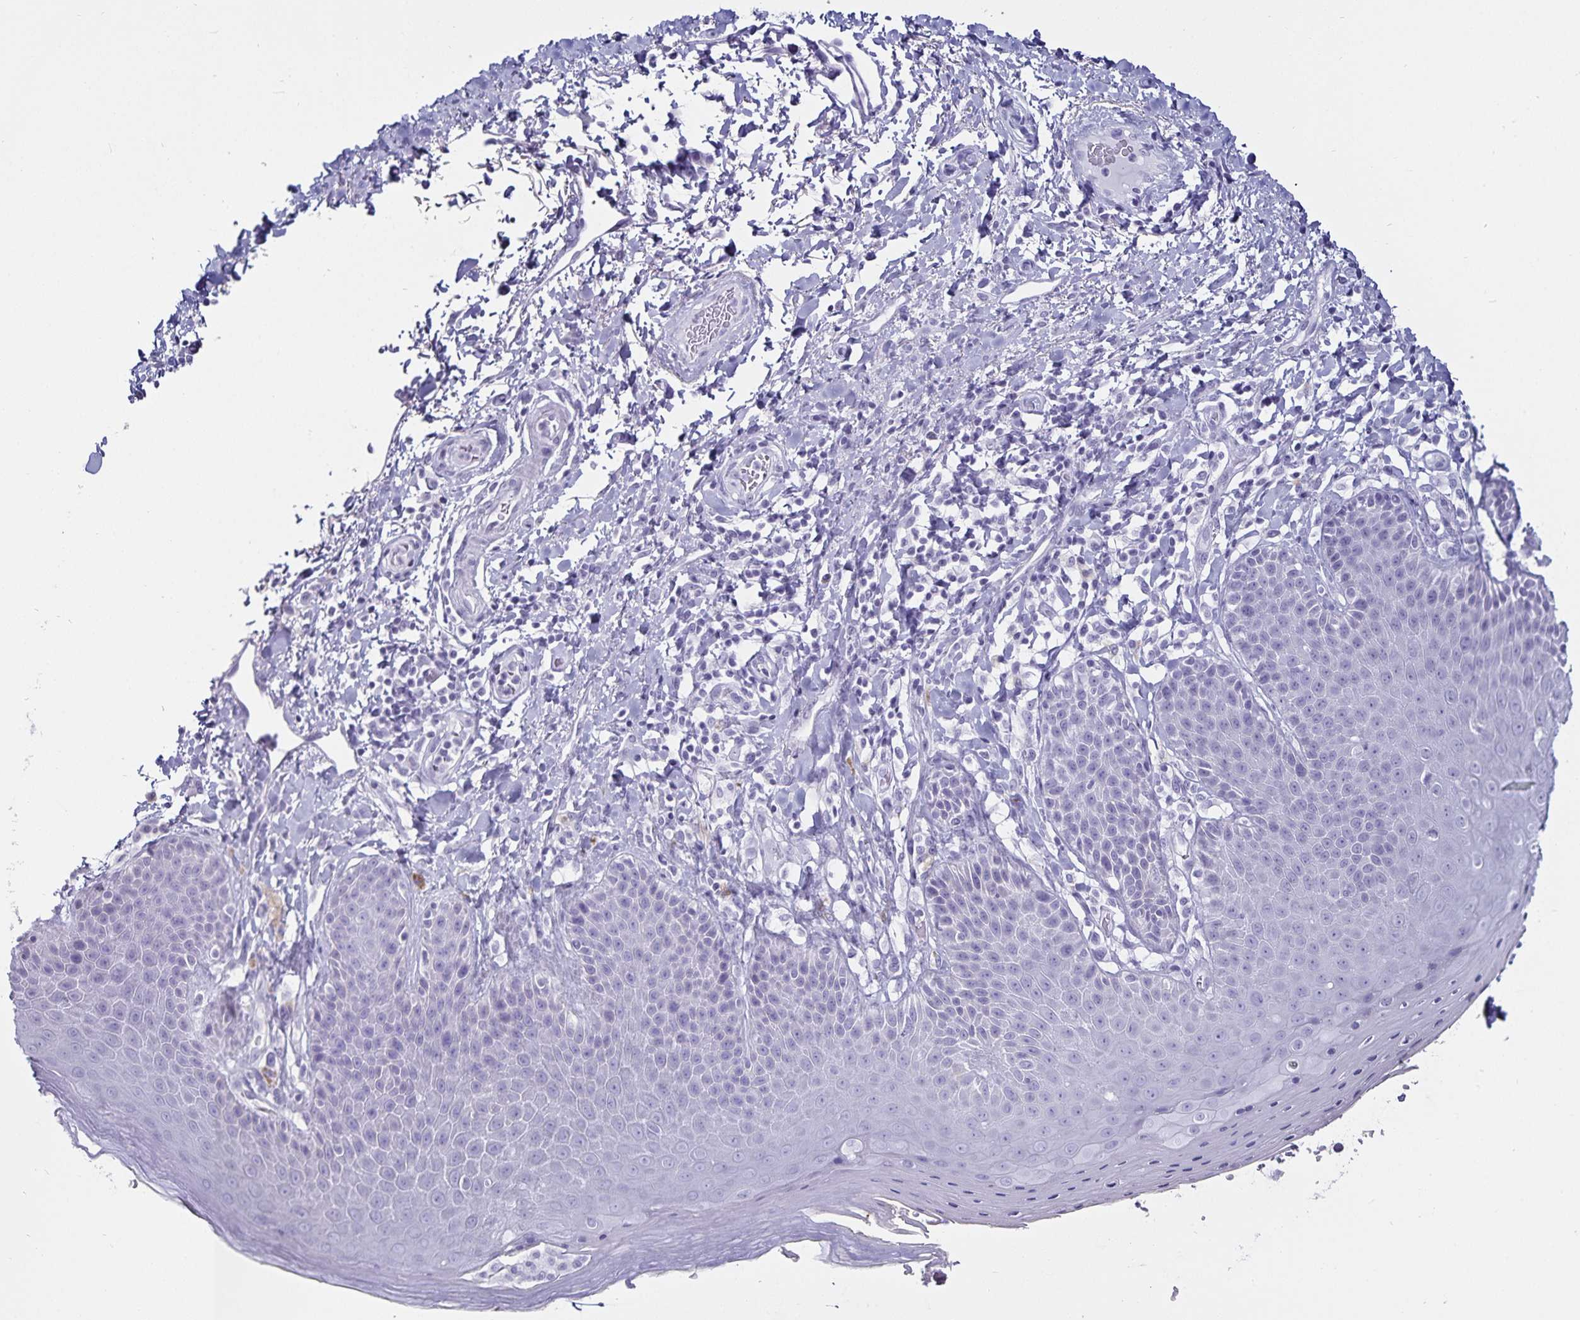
{"staining": {"intensity": "negative", "quantity": "none", "location": "none"}, "tissue": "skin", "cell_type": "Epidermal cells", "image_type": "normal", "snomed": [{"axis": "morphology", "description": "Normal tissue, NOS"}, {"axis": "topography", "description": "Anal"}, {"axis": "topography", "description": "Peripheral nerve tissue"}], "caption": "DAB (3,3'-diaminobenzidine) immunohistochemical staining of benign human skin exhibits no significant staining in epidermal cells. (DAB immunohistochemistry, high magnification).", "gene": "DEFA6", "patient": {"sex": "male", "age": 51}}